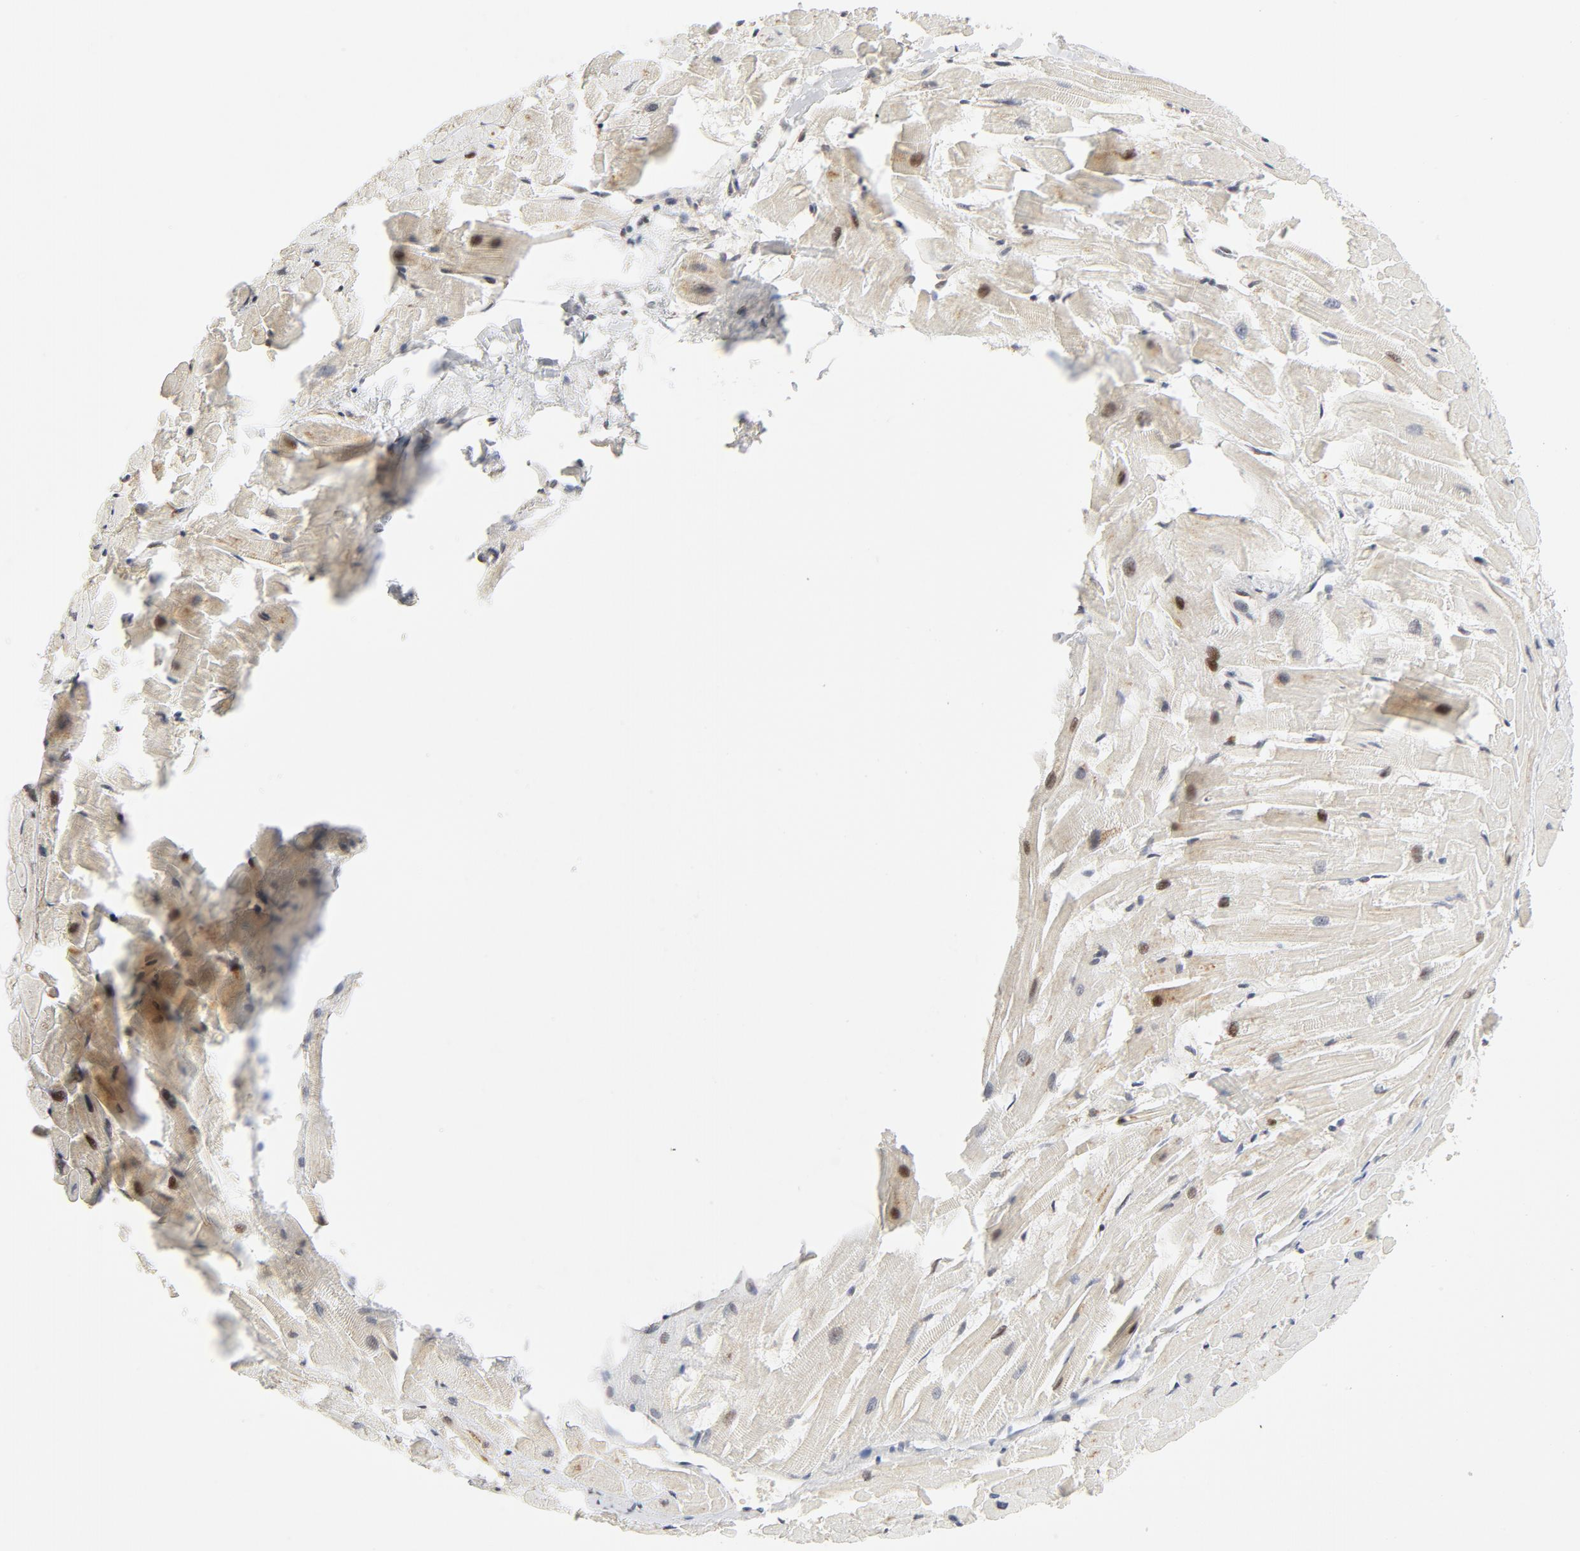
{"staining": {"intensity": "moderate", "quantity": ">75%", "location": "nuclear"}, "tissue": "heart muscle", "cell_type": "Cardiomyocytes", "image_type": "normal", "snomed": [{"axis": "morphology", "description": "Normal tissue, NOS"}, {"axis": "topography", "description": "Heart"}], "caption": "High-magnification brightfield microscopy of benign heart muscle stained with DAB (brown) and counterstained with hematoxylin (blue). cardiomyocytes exhibit moderate nuclear staining is identified in approximately>75% of cells.", "gene": "GTF2I", "patient": {"sex": "female", "age": 19}}